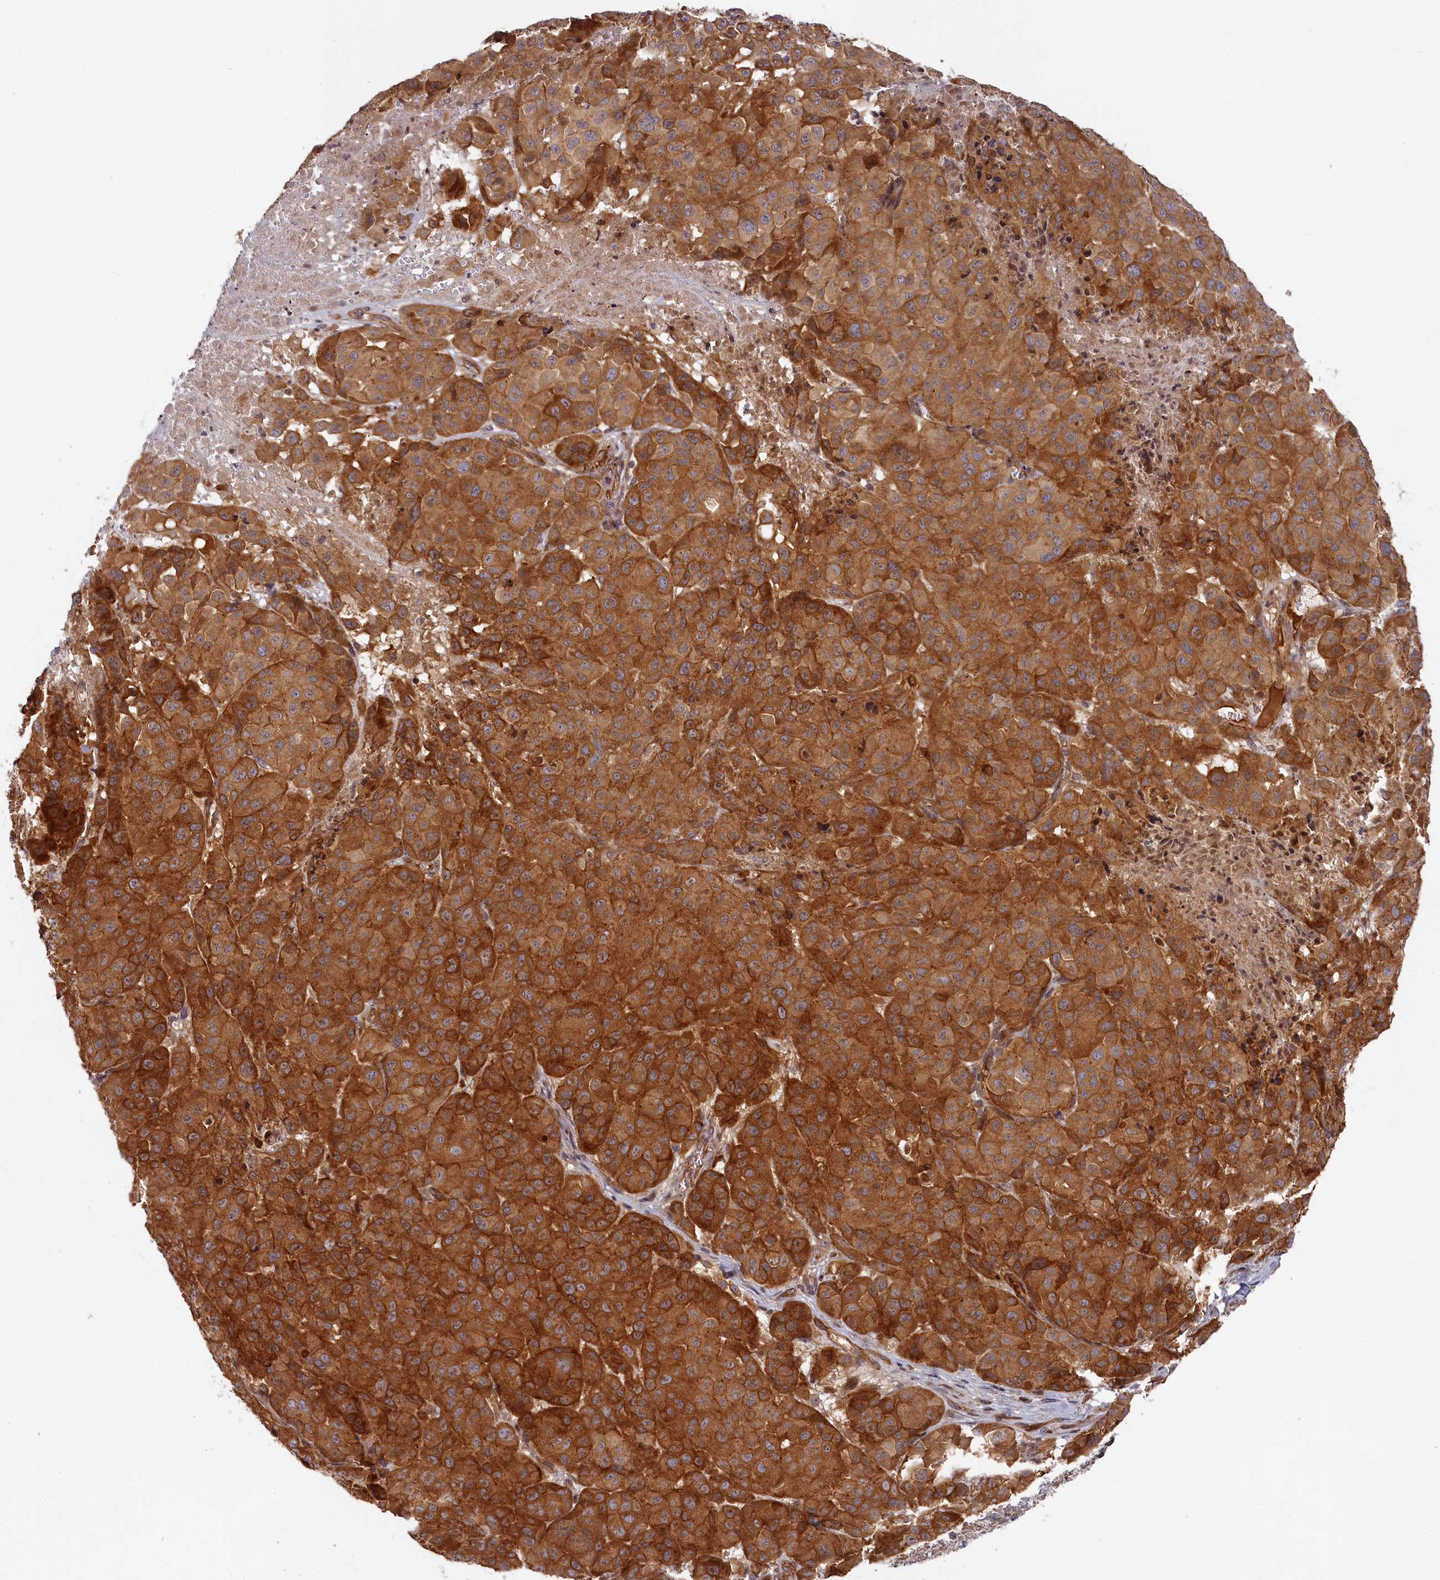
{"staining": {"intensity": "strong", "quantity": ">75%", "location": "cytoplasmic/membranous"}, "tissue": "melanoma", "cell_type": "Tumor cells", "image_type": "cancer", "snomed": [{"axis": "morphology", "description": "Malignant melanoma, NOS"}, {"axis": "topography", "description": "Skin"}], "caption": "Malignant melanoma stained with a brown dye demonstrates strong cytoplasmic/membranous positive positivity in about >75% of tumor cells.", "gene": "CEP44", "patient": {"sex": "male", "age": 73}}